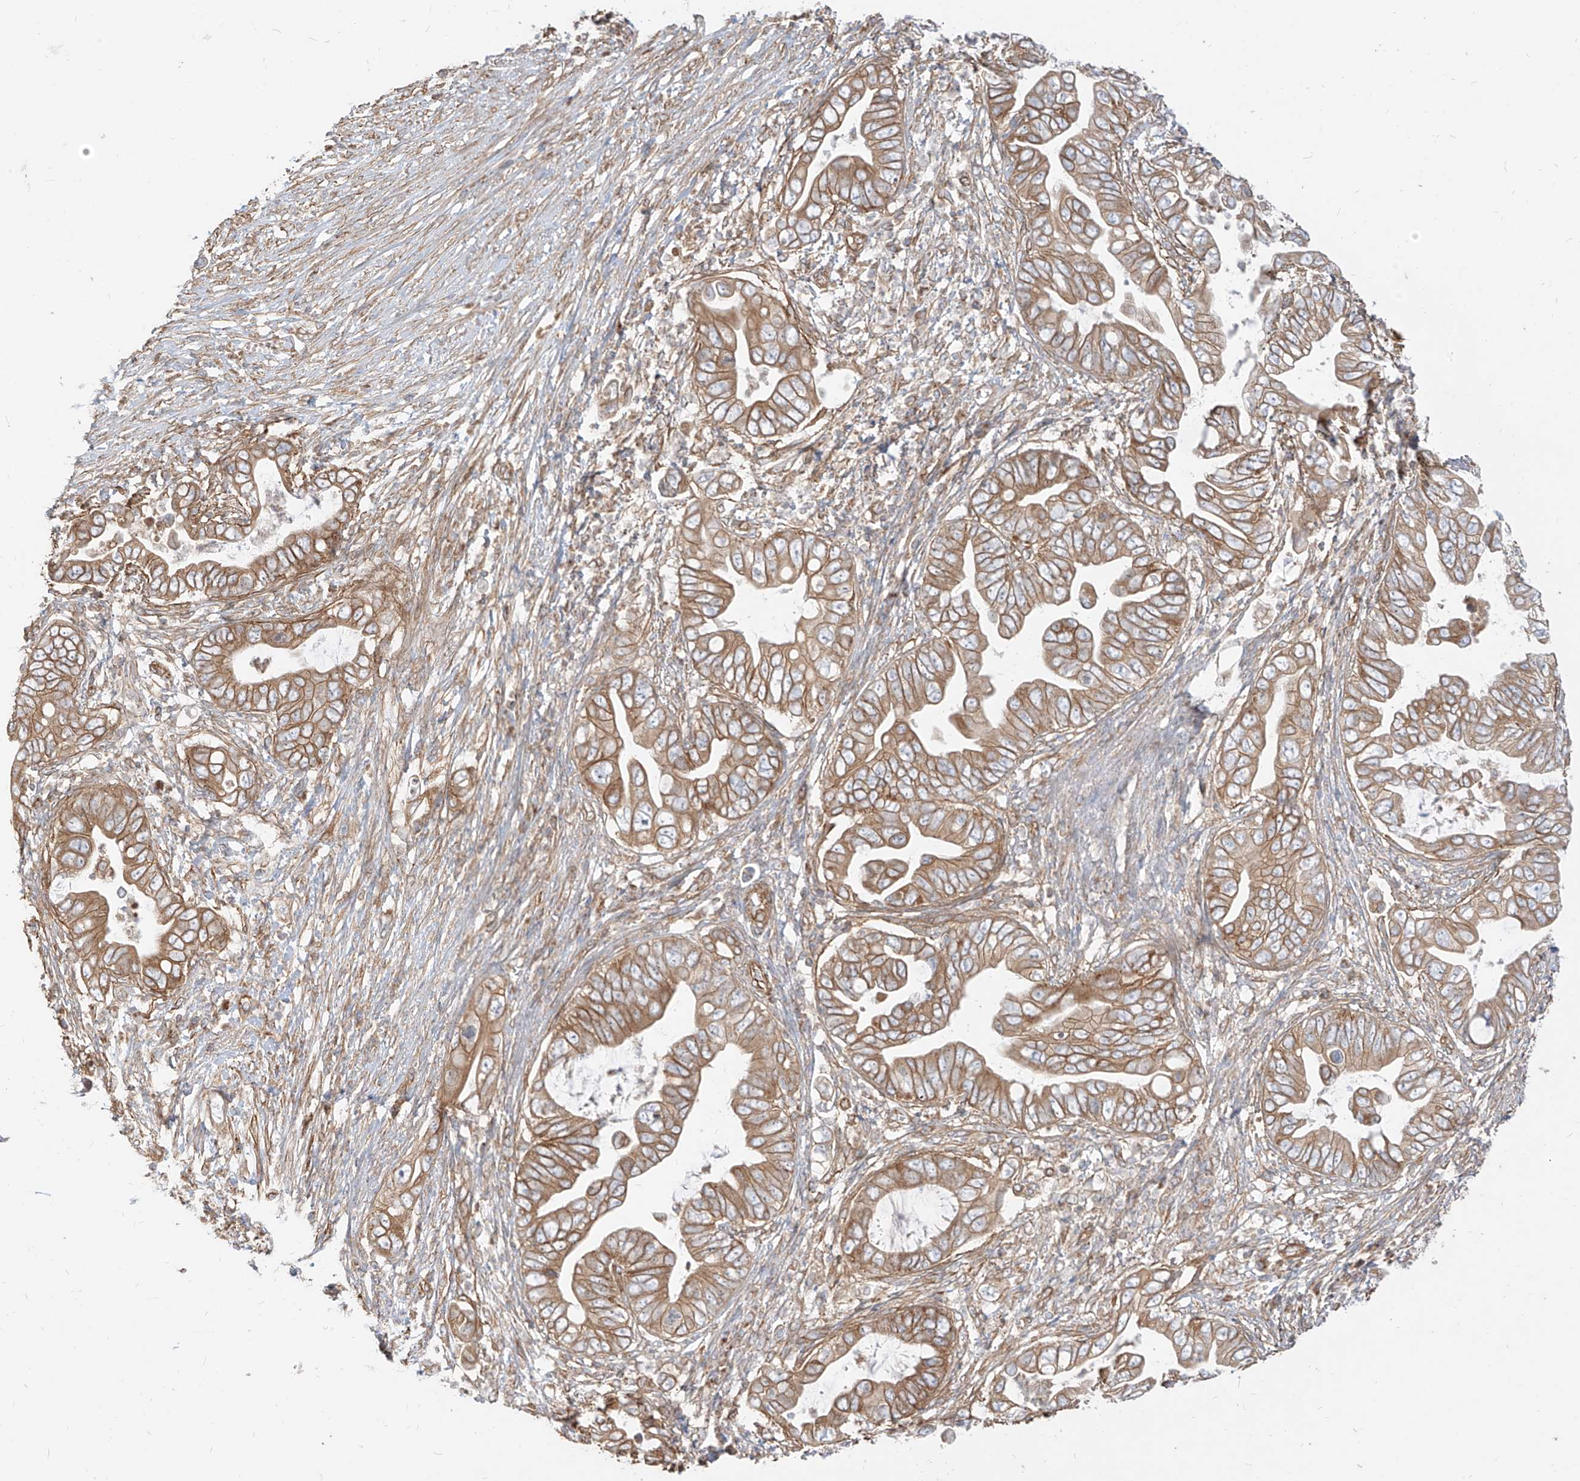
{"staining": {"intensity": "moderate", "quantity": ">75%", "location": "cytoplasmic/membranous"}, "tissue": "pancreatic cancer", "cell_type": "Tumor cells", "image_type": "cancer", "snomed": [{"axis": "morphology", "description": "Adenocarcinoma, NOS"}, {"axis": "topography", "description": "Pancreas"}], "caption": "Moderate cytoplasmic/membranous protein staining is appreciated in approximately >75% of tumor cells in pancreatic adenocarcinoma.", "gene": "PLCL1", "patient": {"sex": "male", "age": 75}}